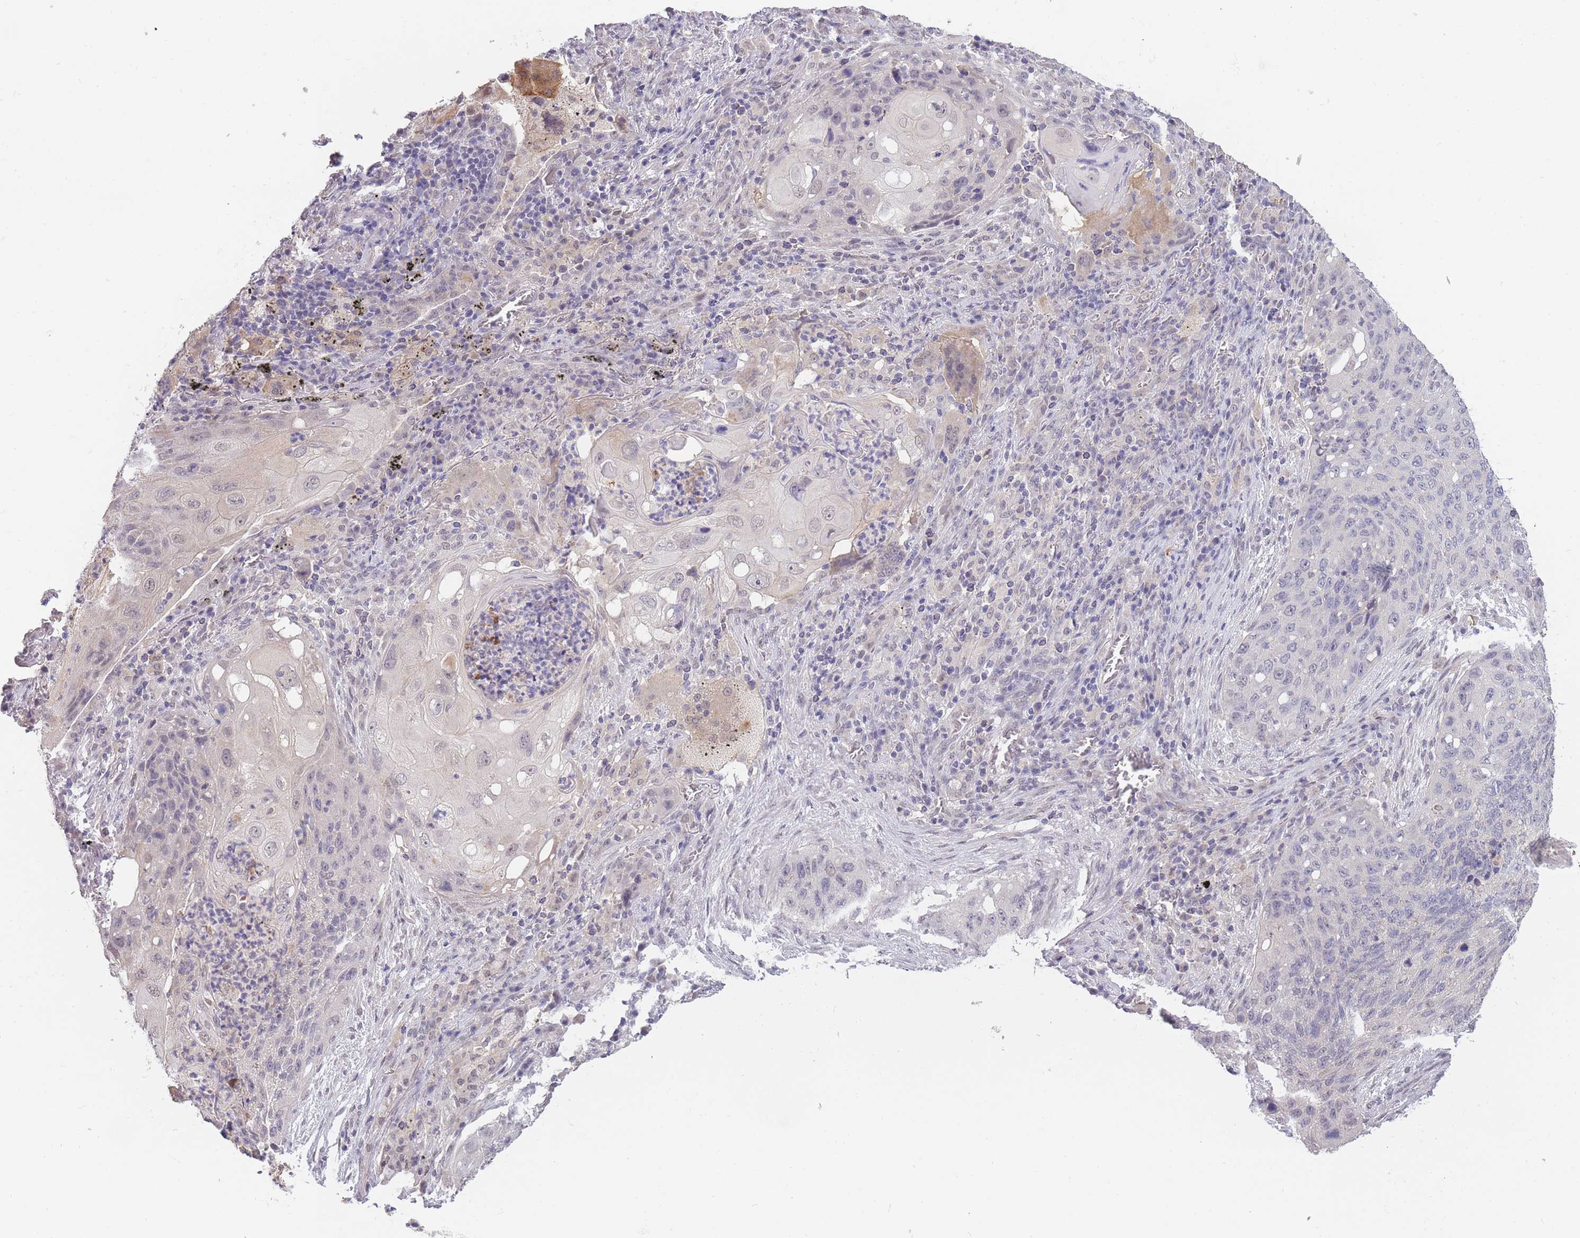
{"staining": {"intensity": "negative", "quantity": "none", "location": "none"}, "tissue": "lung cancer", "cell_type": "Tumor cells", "image_type": "cancer", "snomed": [{"axis": "morphology", "description": "Squamous cell carcinoma, NOS"}, {"axis": "topography", "description": "Lung"}], "caption": "Tumor cells show no significant protein expression in lung cancer. (Brightfield microscopy of DAB (3,3'-diaminobenzidine) IHC at high magnification).", "gene": "GOLGA6L25", "patient": {"sex": "female", "age": 63}}